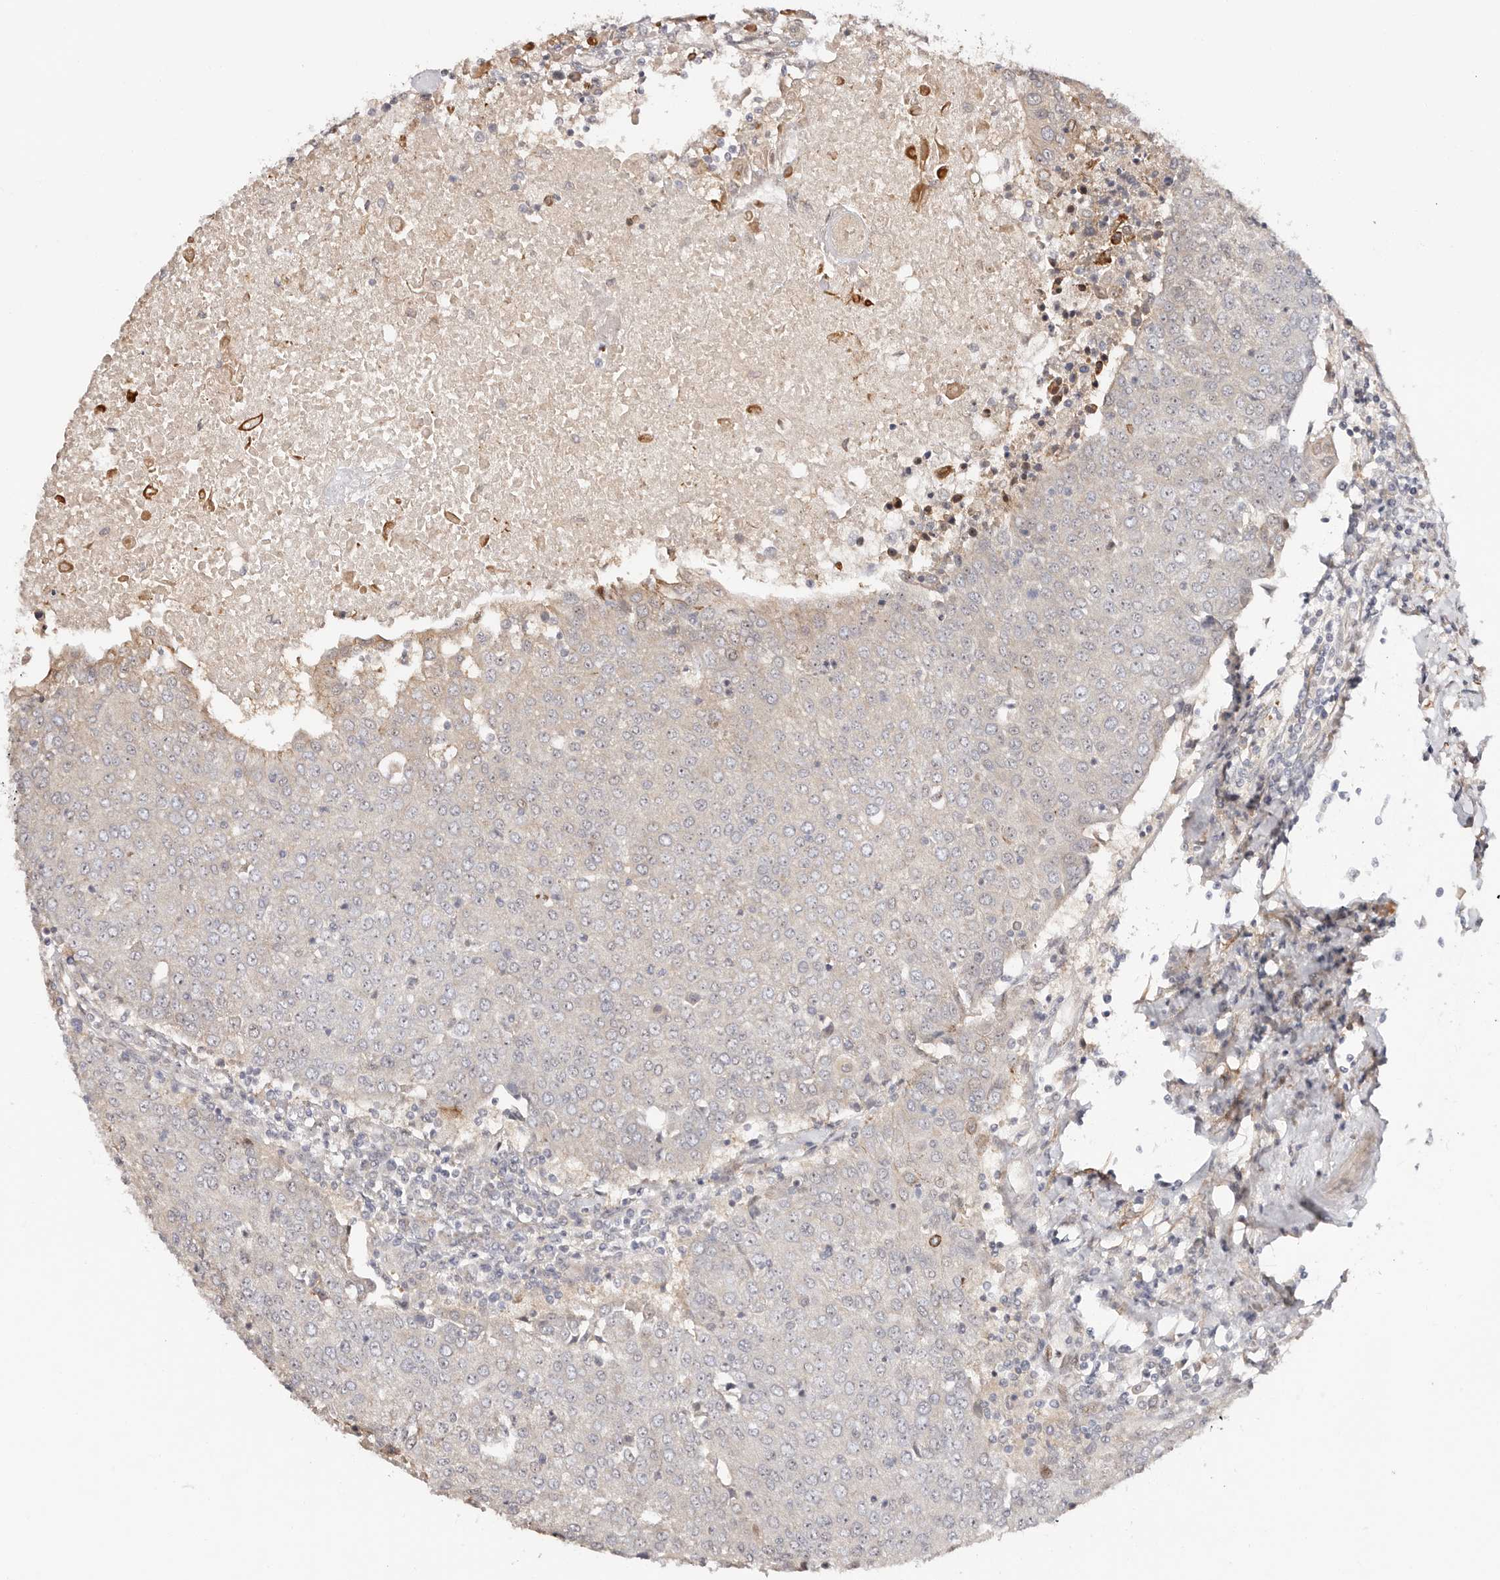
{"staining": {"intensity": "negative", "quantity": "none", "location": "none"}, "tissue": "urothelial cancer", "cell_type": "Tumor cells", "image_type": "cancer", "snomed": [{"axis": "morphology", "description": "Urothelial carcinoma, High grade"}, {"axis": "topography", "description": "Urinary bladder"}], "caption": "Tumor cells are negative for brown protein staining in urothelial cancer.", "gene": "ODF2L", "patient": {"sex": "female", "age": 85}}